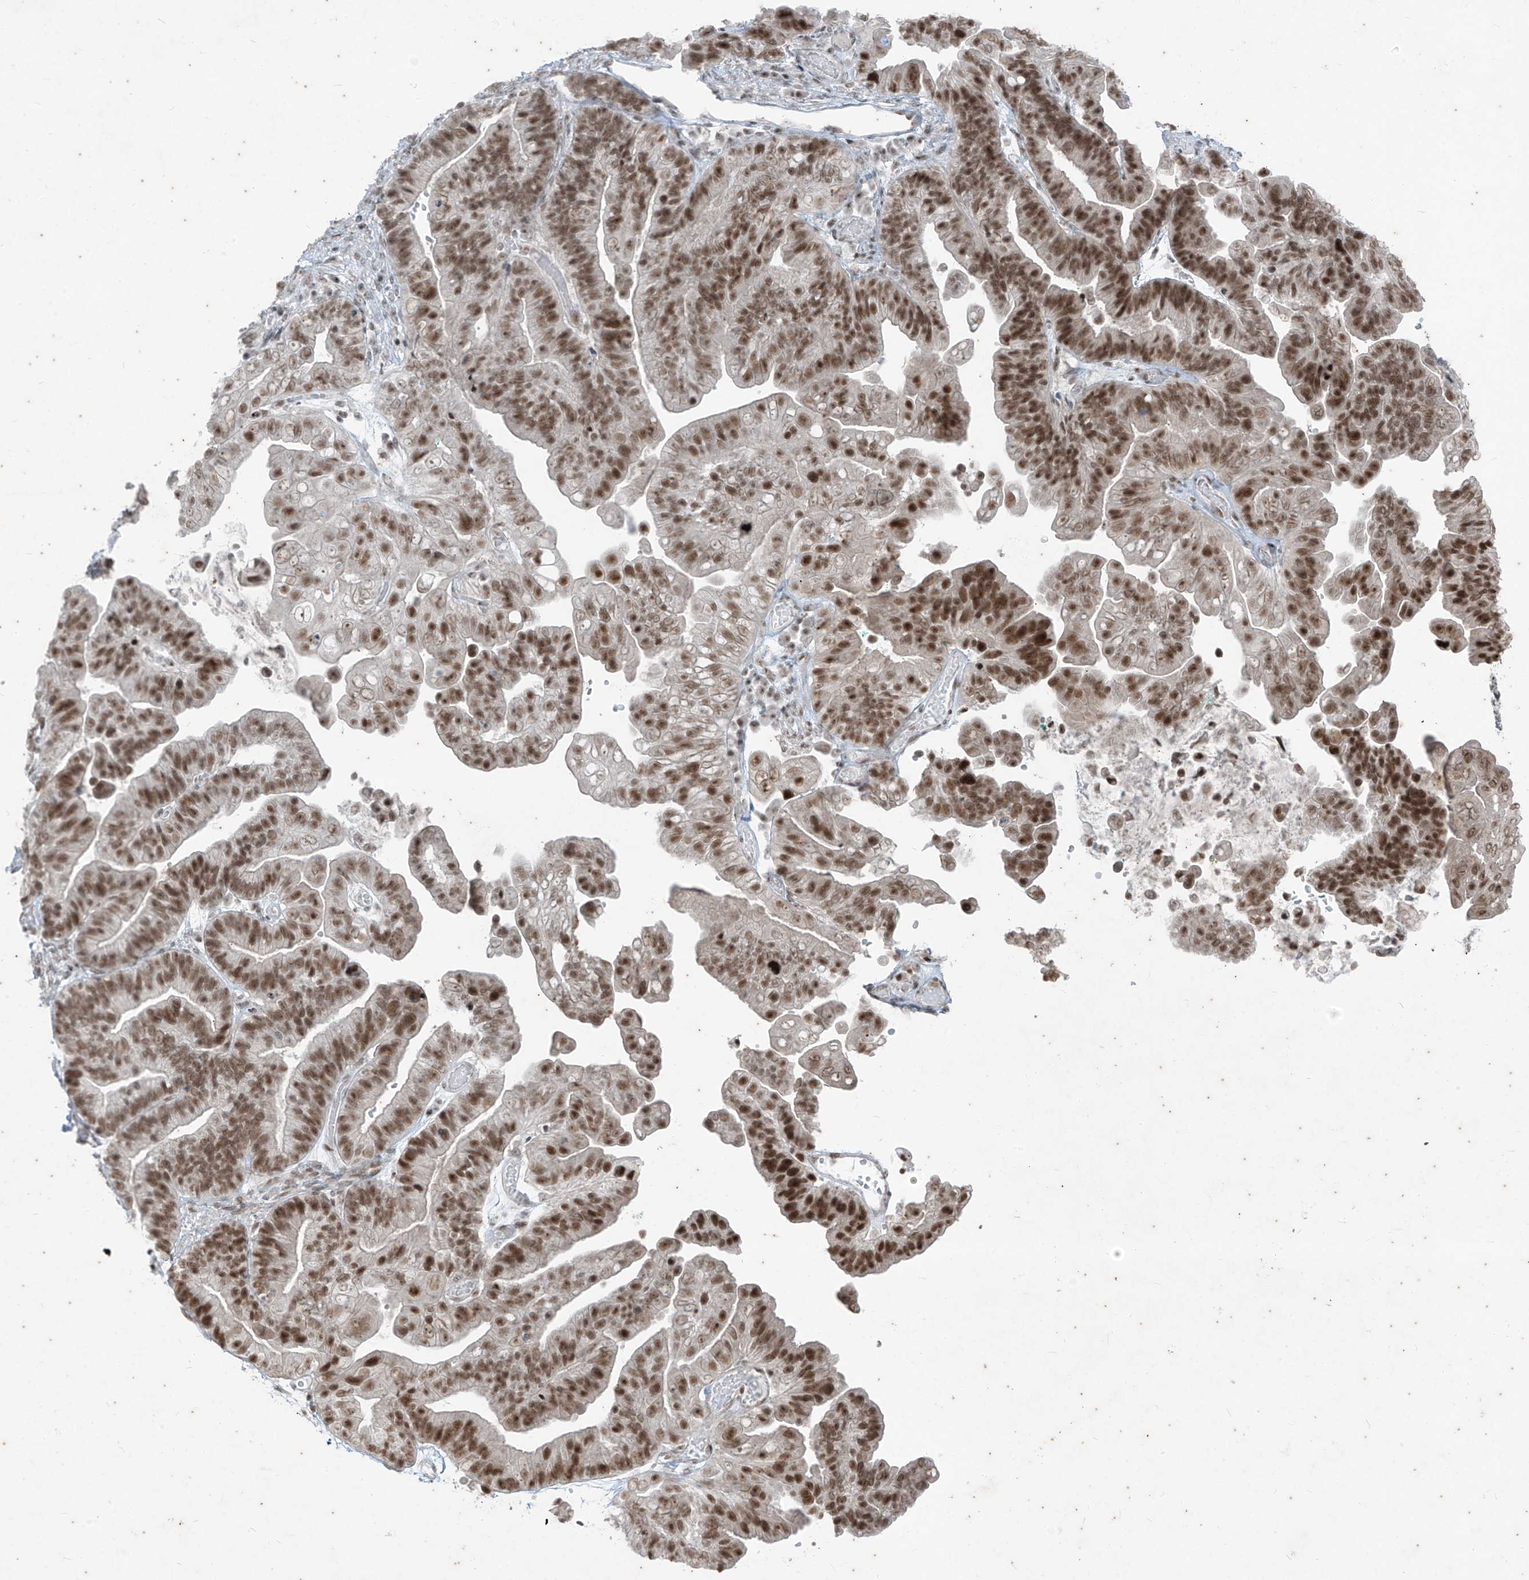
{"staining": {"intensity": "strong", "quantity": ">75%", "location": "nuclear"}, "tissue": "ovarian cancer", "cell_type": "Tumor cells", "image_type": "cancer", "snomed": [{"axis": "morphology", "description": "Cystadenocarcinoma, serous, NOS"}, {"axis": "topography", "description": "Ovary"}], "caption": "Protein staining demonstrates strong nuclear staining in about >75% of tumor cells in serous cystadenocarcinoma (ovarian).", "gene": "ZNF354B", "patient": {"sex": "female", "age": 56}}